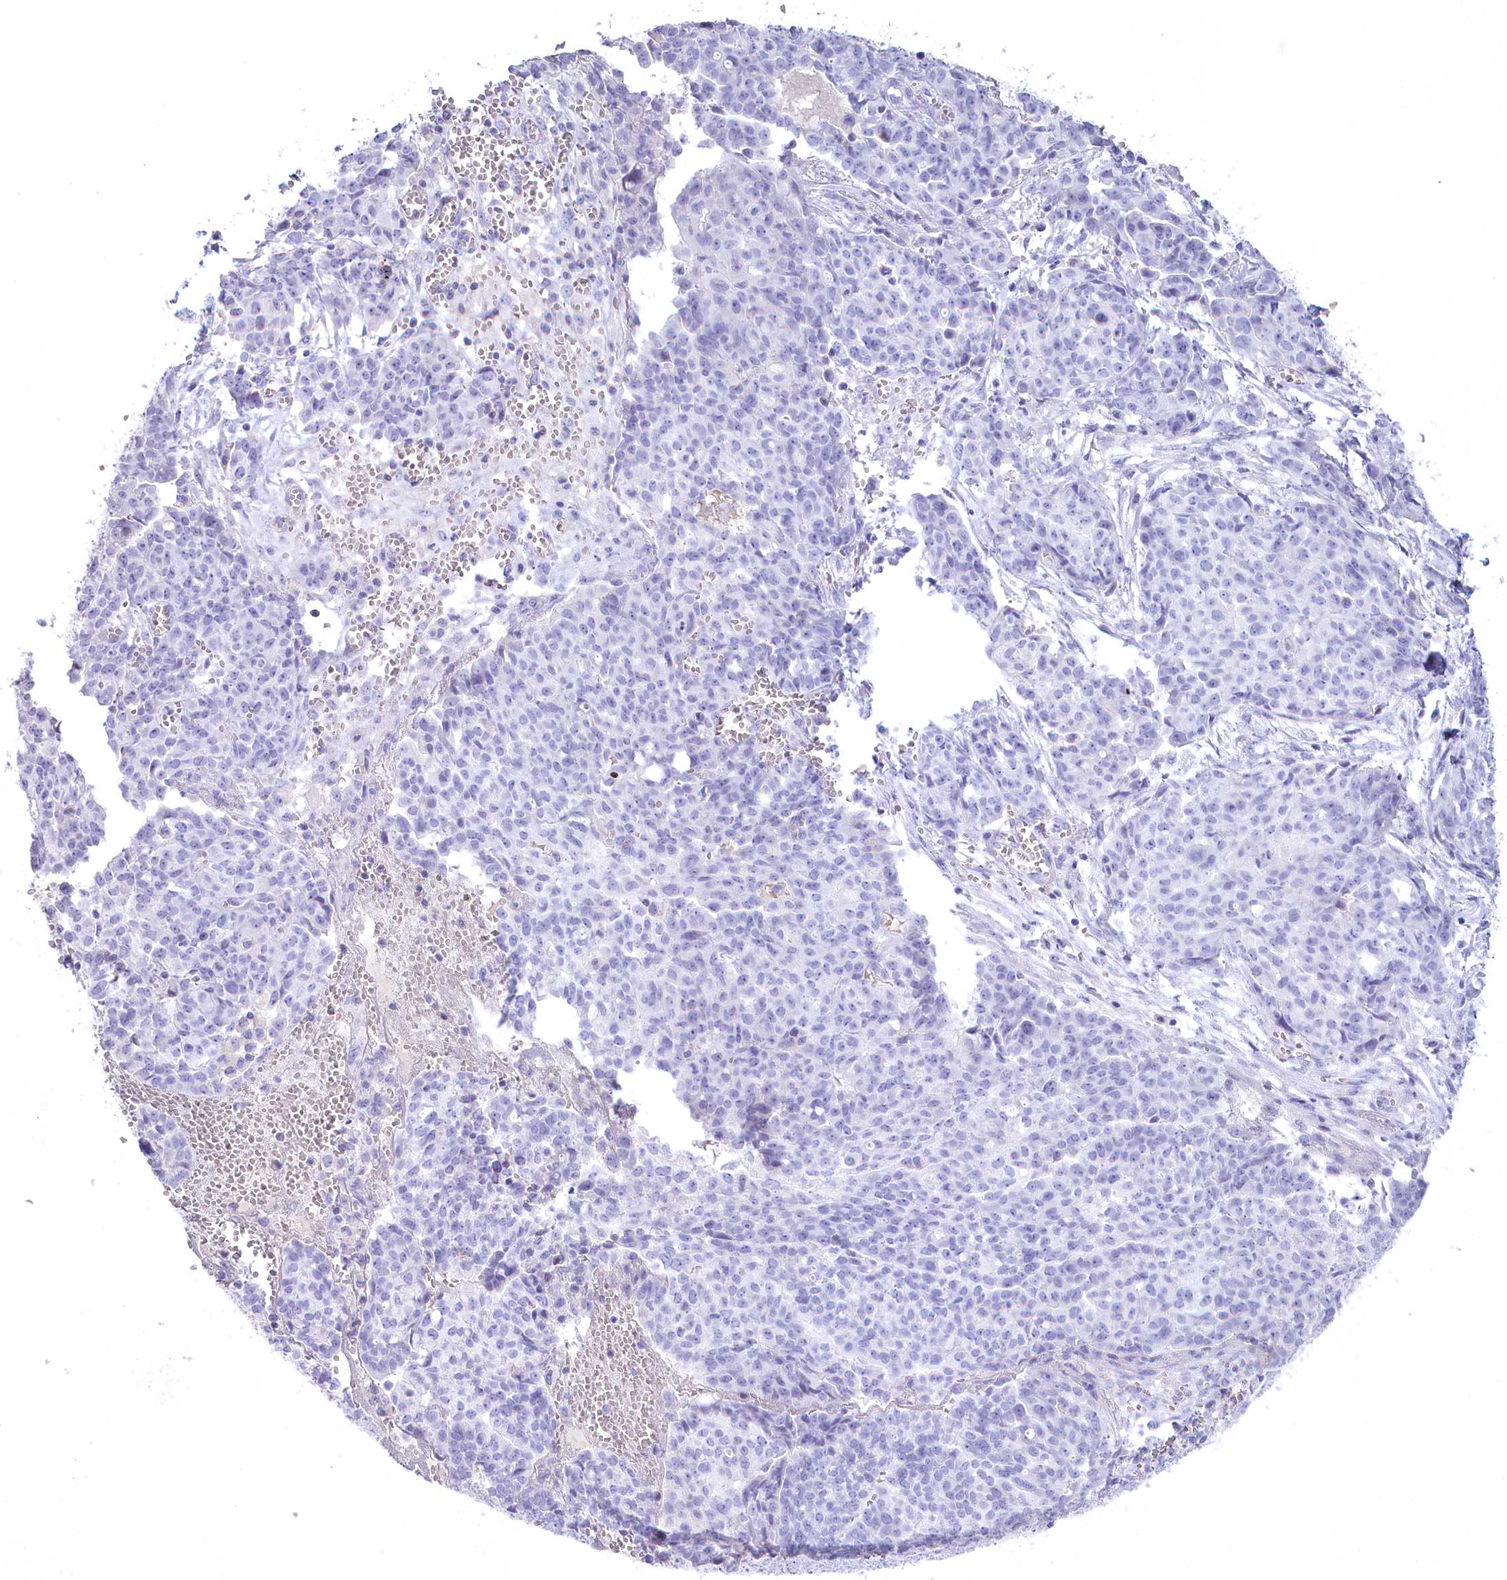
{"staining": {"intensity": "negative", "quantity": "none", "location": "none"}, "tissue": "ovarian cancer", "cell_type": "Tumor cells", "image_type": "cancer", "snomed": [{"axis": "morphology", "description": "Cystadenocarcinoma, serous, NOS"}, {"axis": "topography", "description": "Soft tissue"}, {"axis": "topography", "description": "Ovary"}], "caption": "IHC of human ovarian cancer (serous cystadenocarcinoma) demonstrates no staining in tumor cells. (DAB immunohistochemistry with hematoxylin counter stain).", "gene": "MYOZ1", "patient": {"sex": "female", "age": 57}}